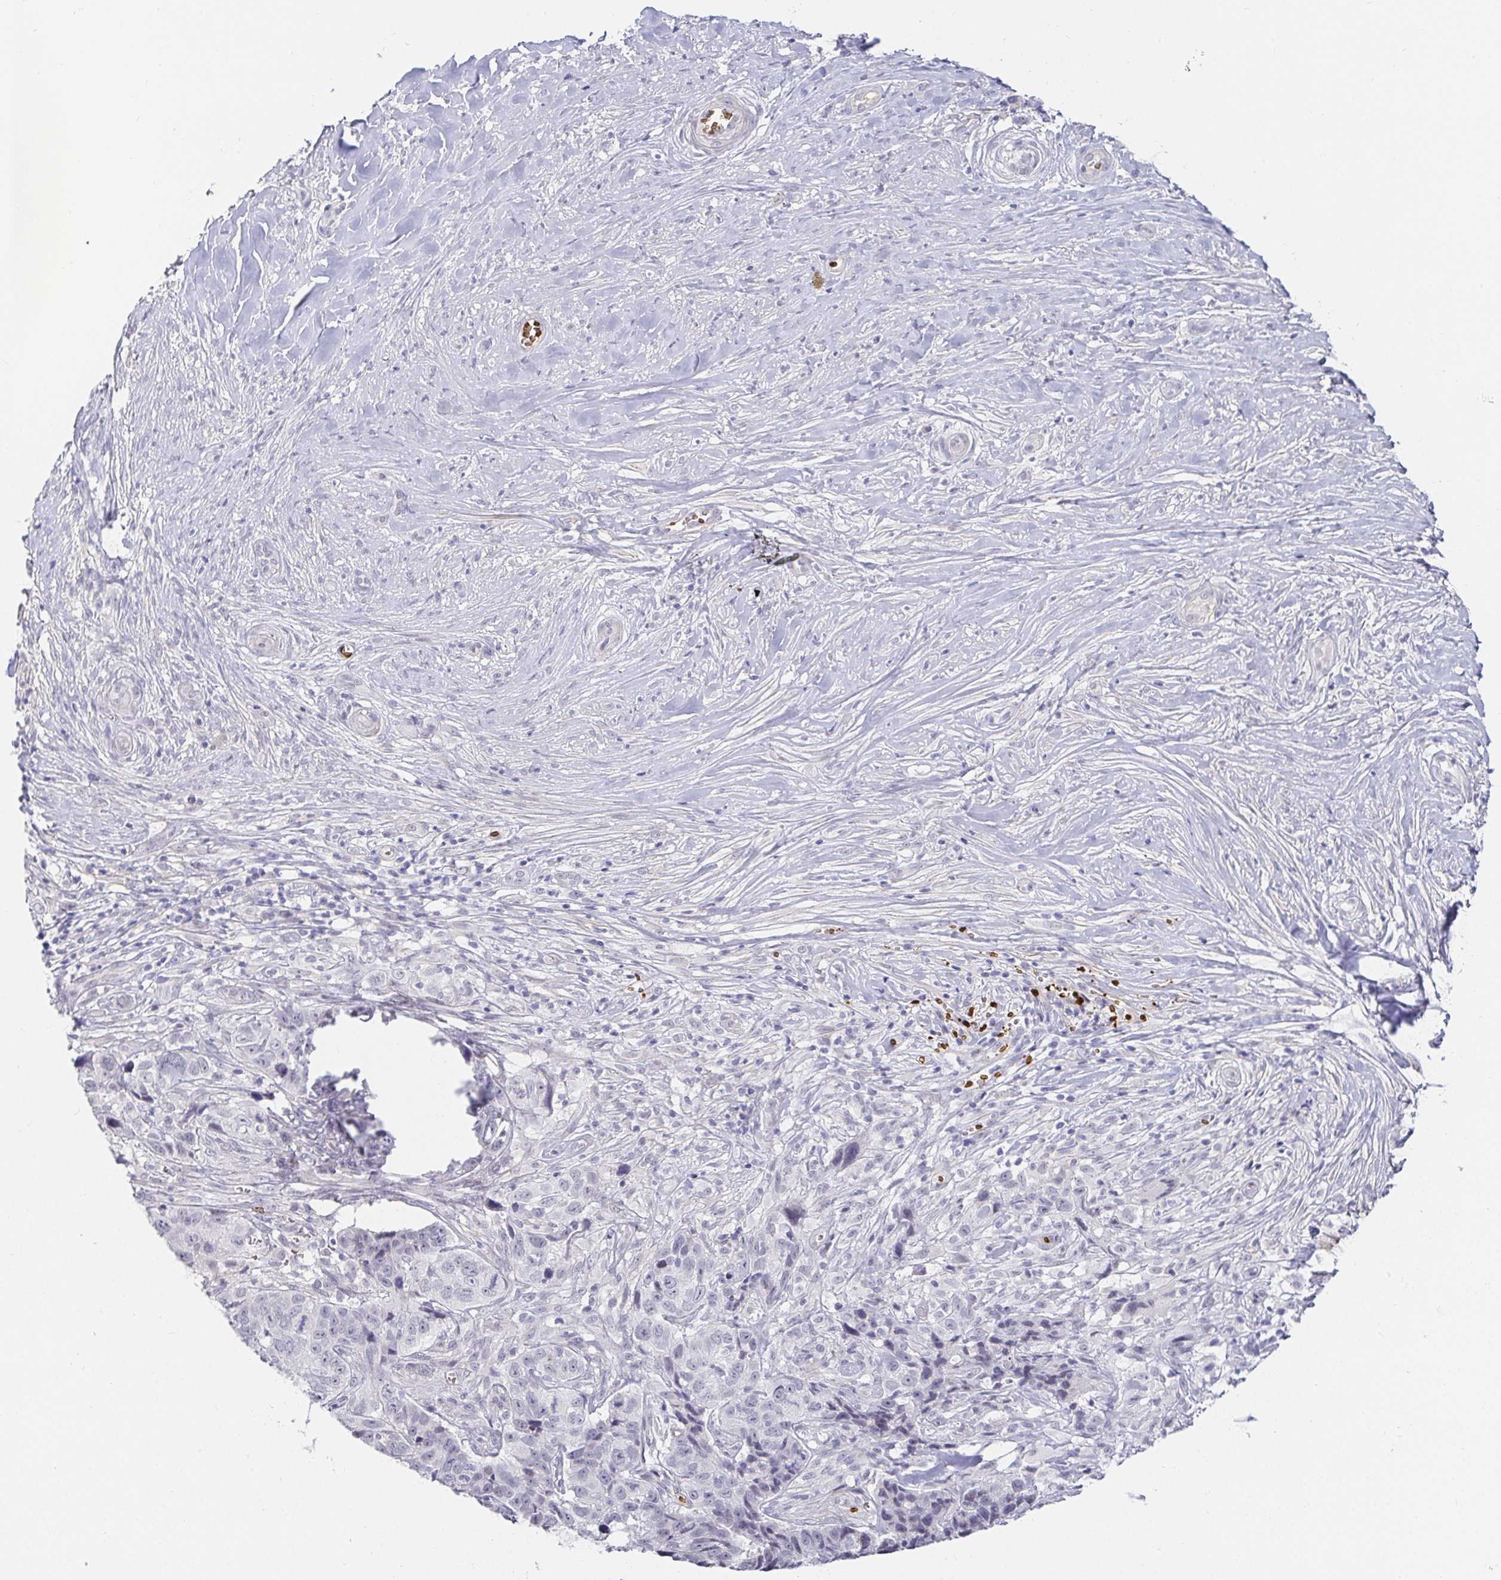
{"staining": {"intensity": "negative", "quantity": "none", "location": "none"}, "tissue": "skin cancer", "cell_type": "Tumor cells", "image_type": "cancer", "snomed": [{"axis": "morphology", "description": "Basal cell carcinoma"}, {"axis": "topography", "description": "Skin"}], "caption": "Human skin basal cell carcinoma stained for a protein using immunohistochemistry (IHC) demonstrates no expression in tumor cells.", "gene": "FGF21", "patient": {"sex": "female", "age": 82}}